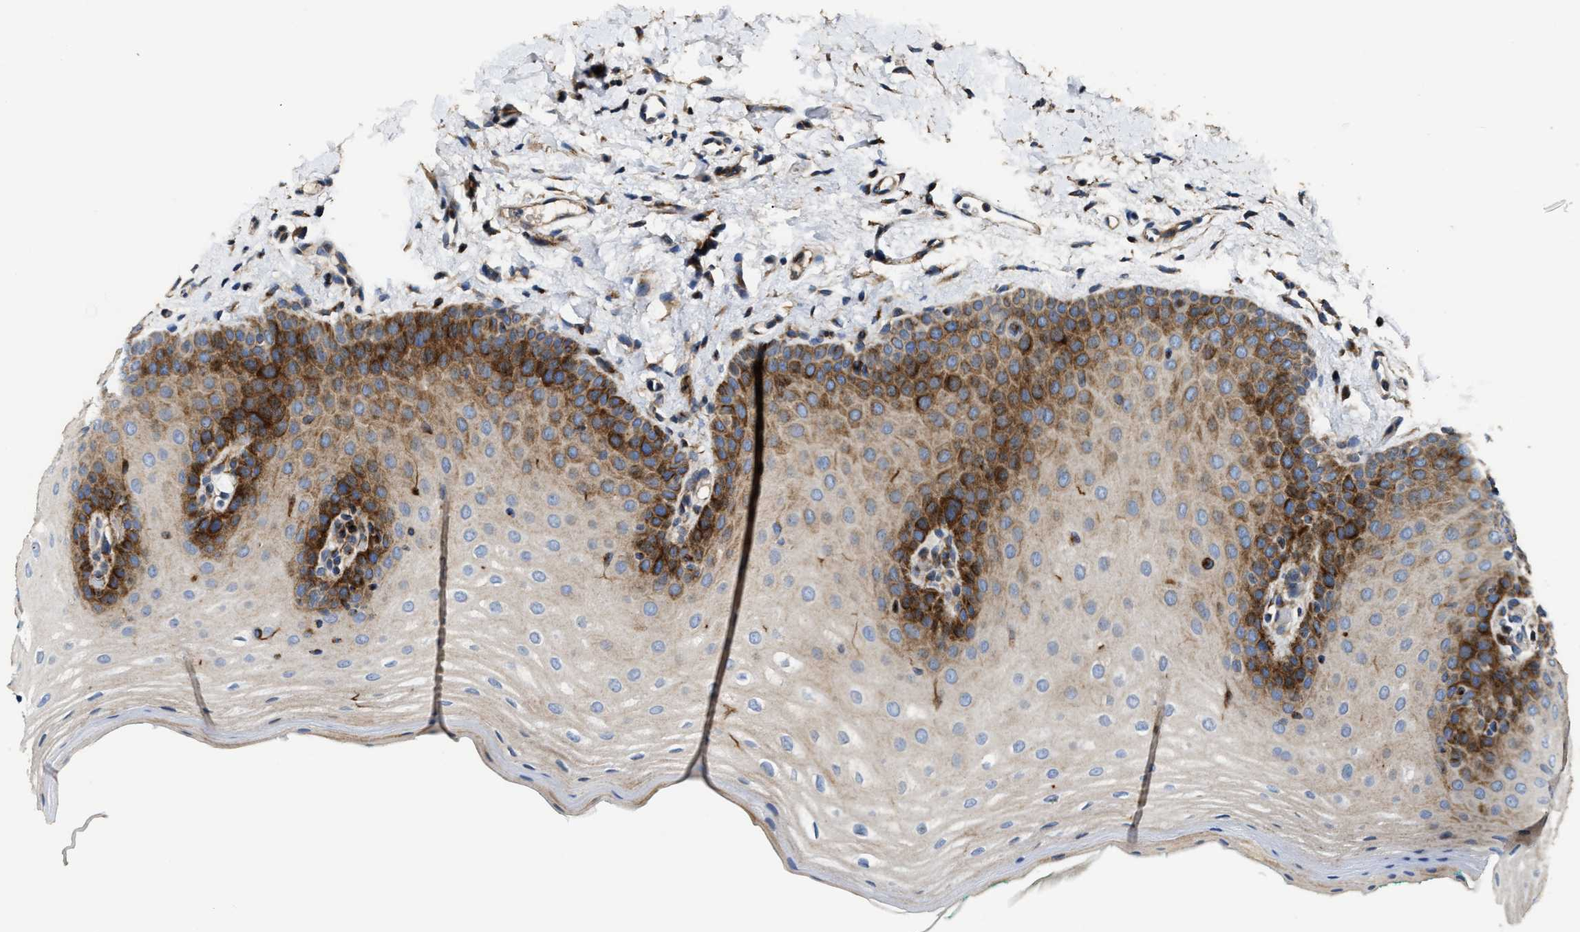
{"staining": {"intensity": "strong", "quantity": "<25%", "location": "cytoplasmic/membranous"}, "tissue": "oral mucosa", "cell_type": "Squamous epithelial cells", "image_type": "normal", "snomed": [{"axis": "morphology", "description": "Normal tissue, NOS"}, {"axis": "topography", "description": "Skin"}, {"axis": "topography", "description": "Oral tissue"}], "caption": "Immunohistochemistry micrograph of benign human oral mucosa stained for a protein (brown), which reveals medium levels of strong cytoplasmic/membranous positivity in about <25% of squamous epithelial cells.", "gene": "IL17RC", "patient": {"sex": "male", "age": 84}}